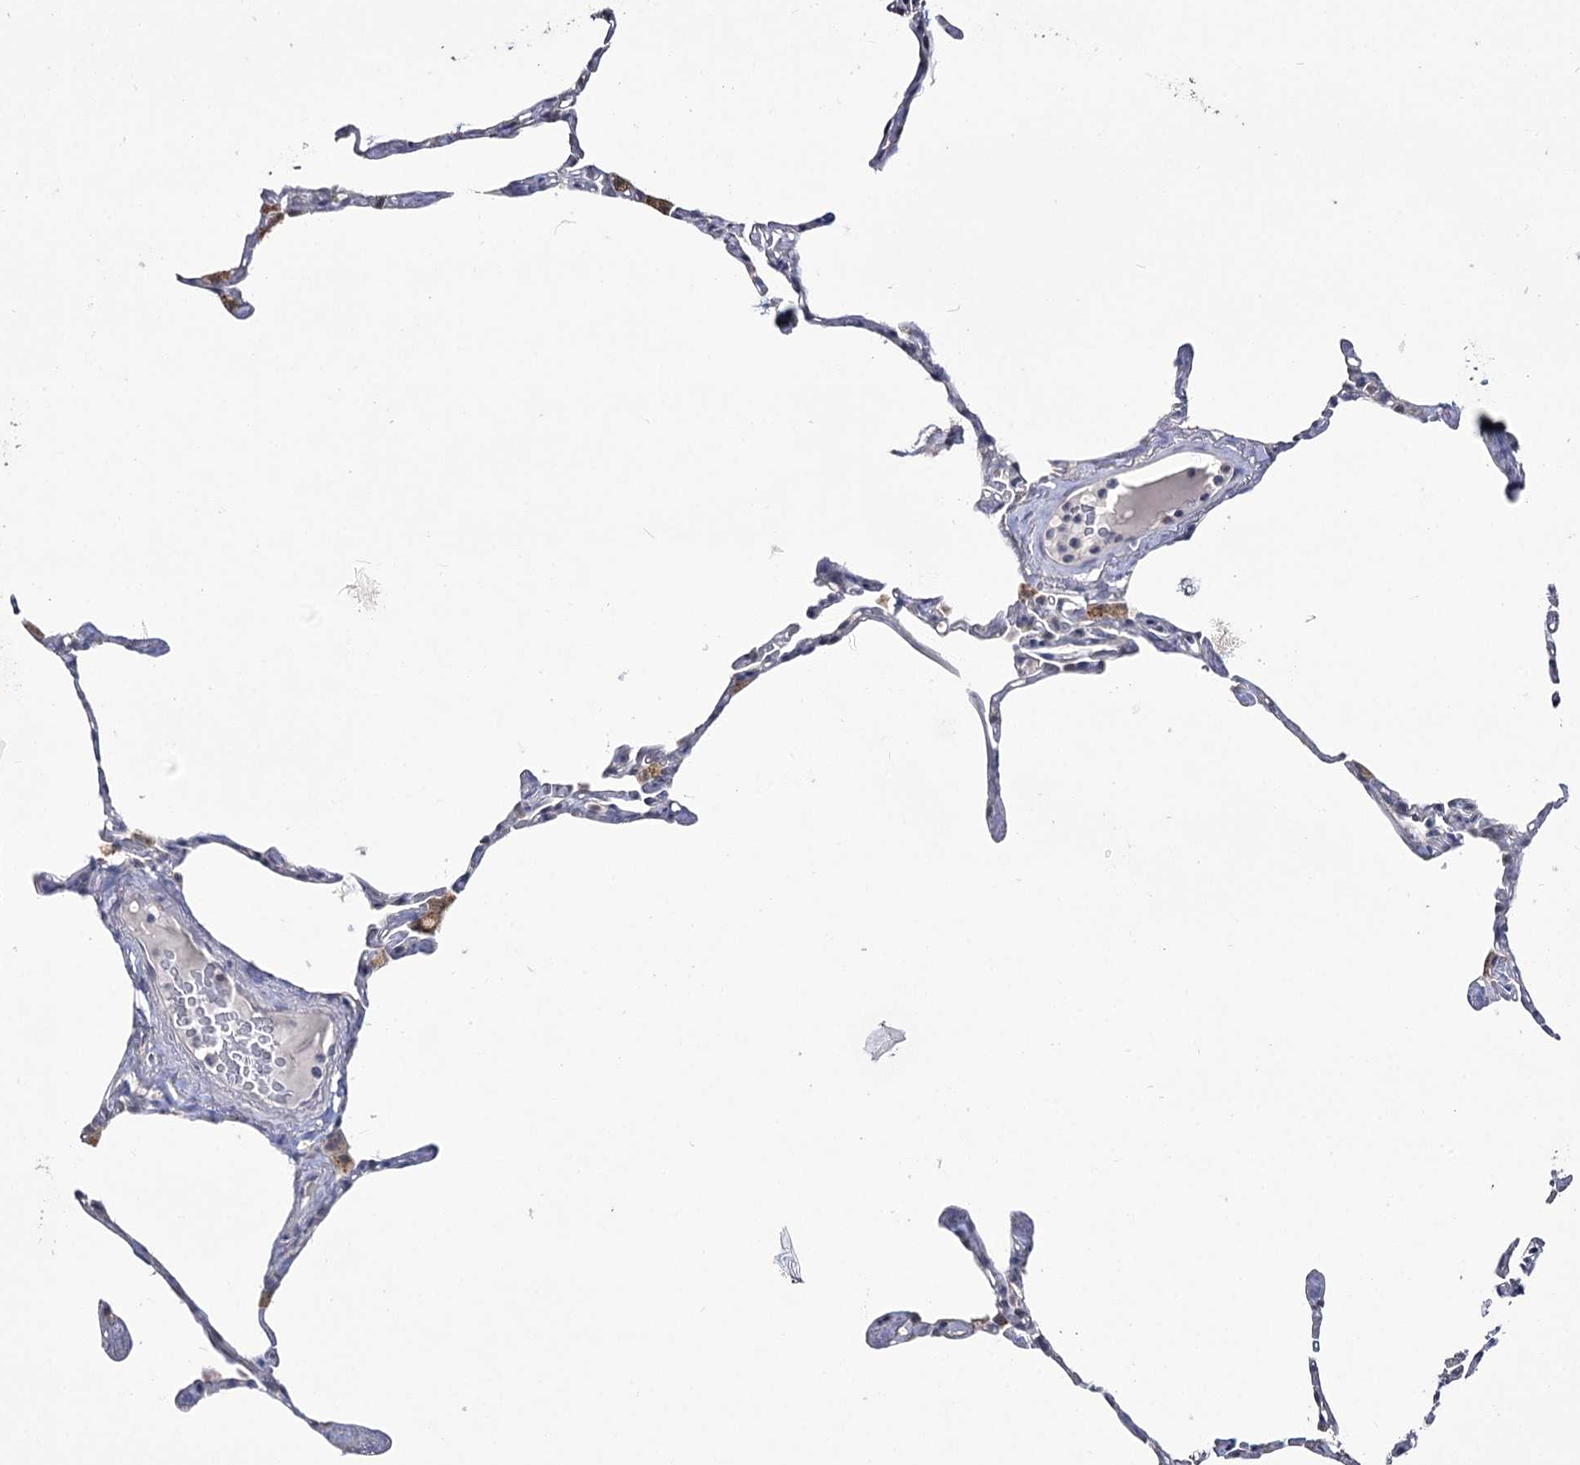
{"staining": {"intensity": "negative", "quantity": "none", "location": "none"}, "tissue": "lung", "cell_type": "Alveolar cells", "image_type": "normal", "snomed": [{"axis": "morphology", "description": "Normal tissue, NOS"}, {"axis": "topography", "description": "Lung"}], "caption": "IHC of unremarkable lung demonstrates no positivity in alveolar cells.", "gene": "PHYHIPL", "patient": {"sex": "male", "age": 65}}